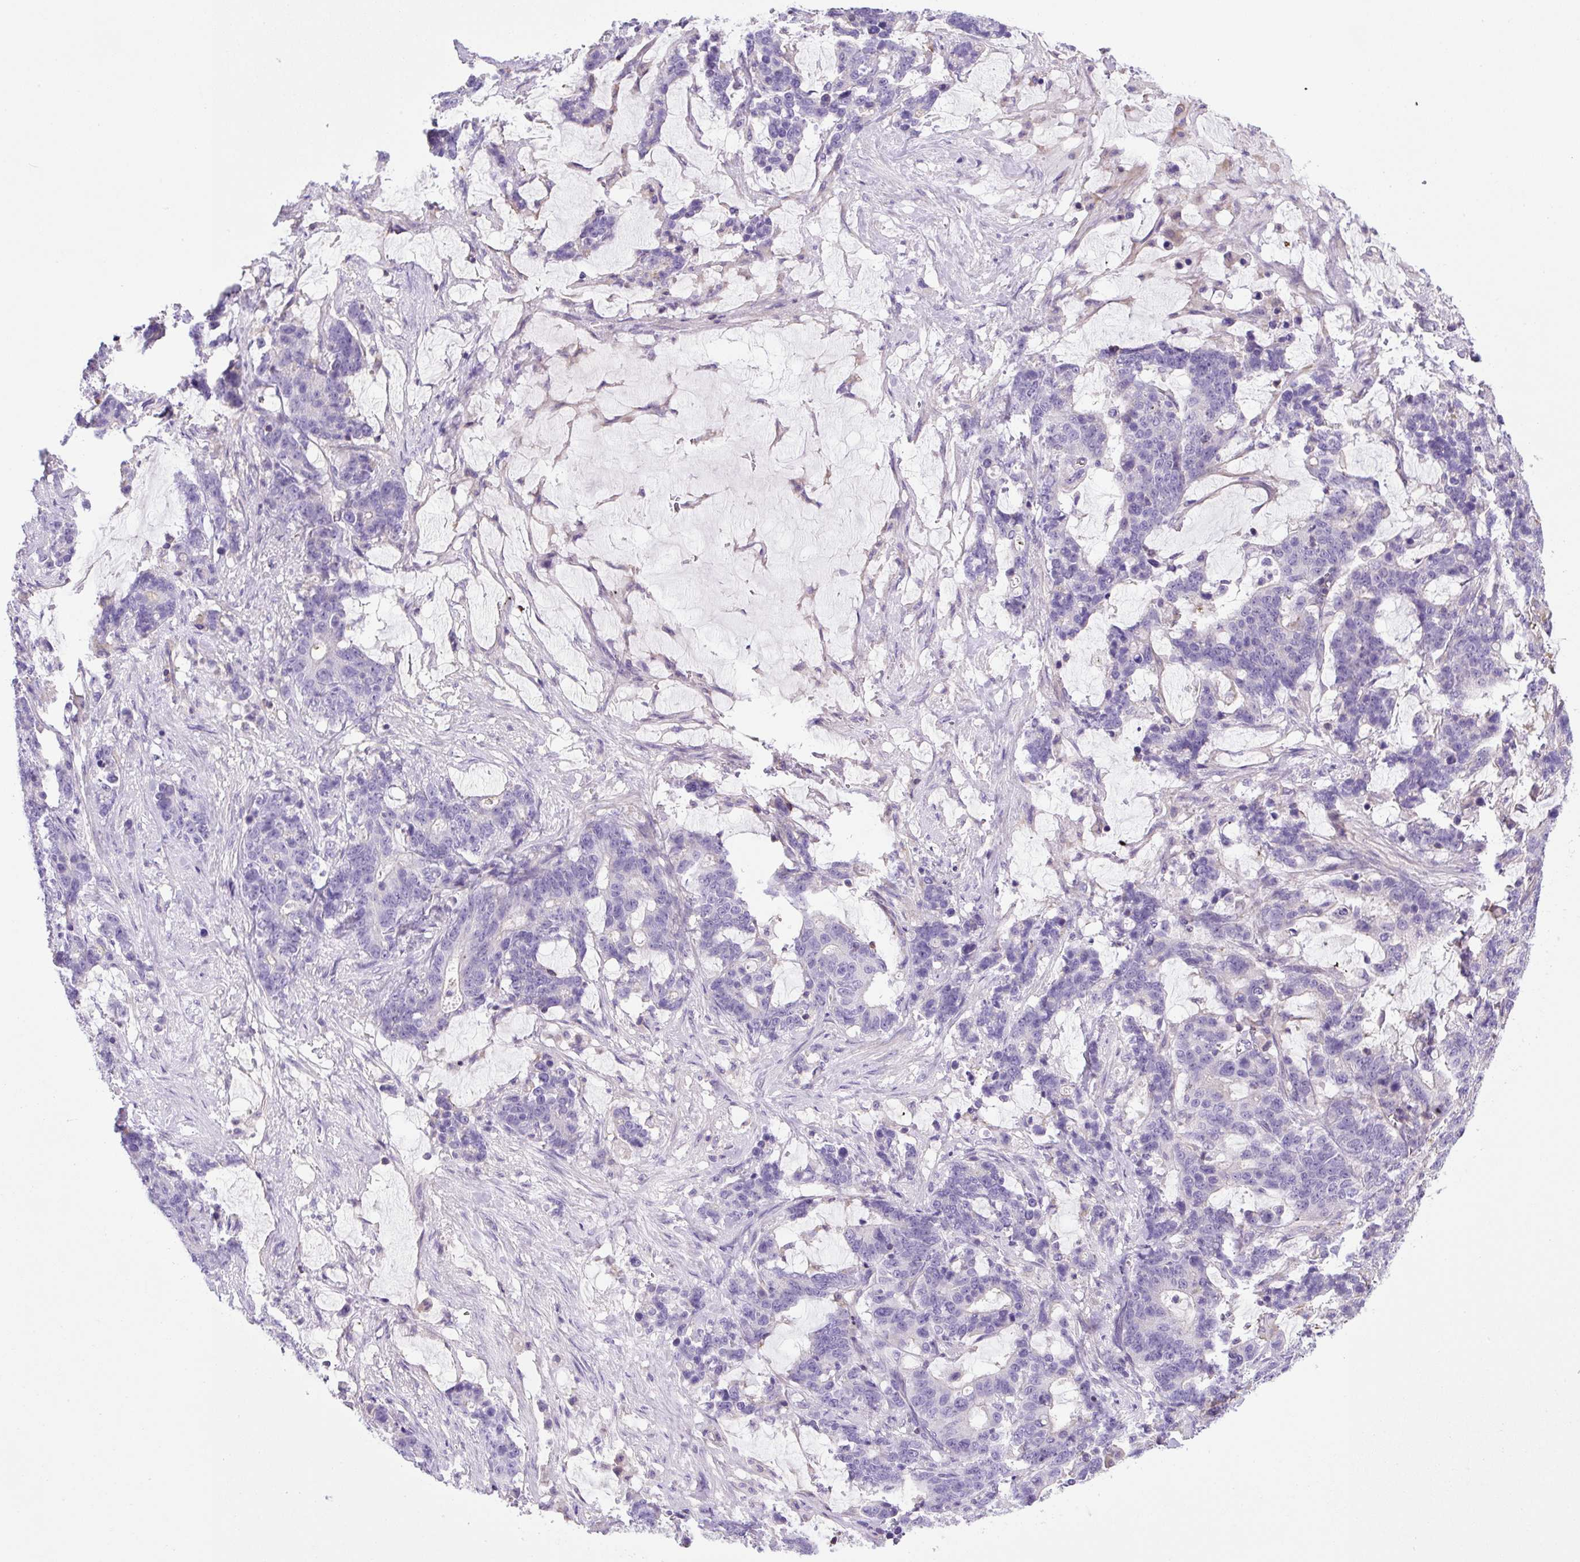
{"staining": {"intensity": "negative", "quantity": "none", "location": "none"}, "tissue": "stomach cancer", "cell_type": "Tumor cells", "image_type": "cancer", "snomed": [{"axis": "morphology", "description": "Normal tissue, NOS"}, {"axis": "morphology", "description": "Adenocarcinoma, NOS"}, {"axis": "topography", "description": "Stomach"}], "caption": "Stomach cancer (adenocarcinoma) was stained to show a protein in brown. There is no significant staining in tumor cells.", "gene": "NPTN", "patient": {"sex": "female", "age": 64}}